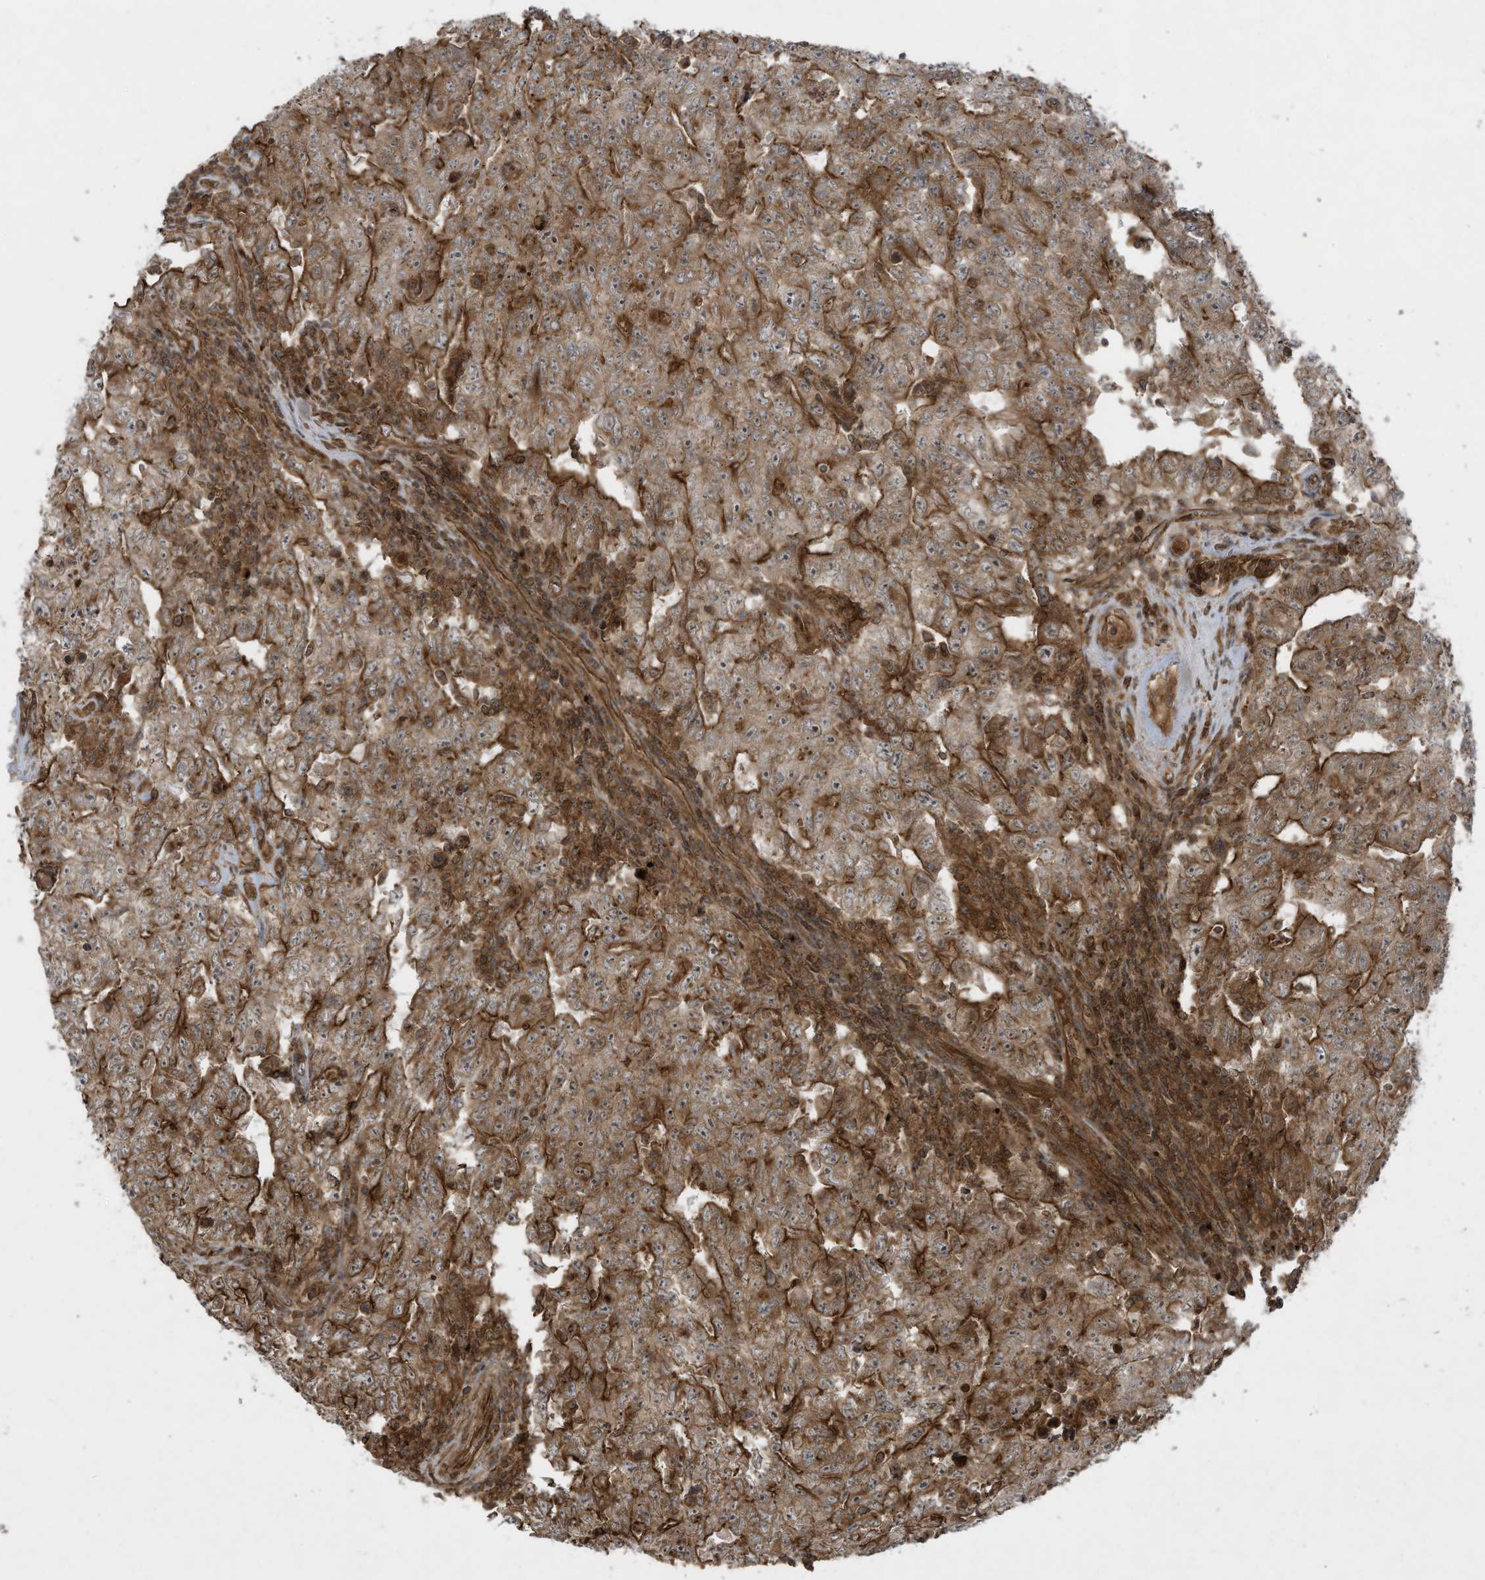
{"staining": {"intensity": "moderate", "quantity": ">75%", "location": "cytoplasmic/membranous"}, "tissue": "testis cancer", "cell_type": "Tumor cells", "image_type": "cancer", "snomed": [{"axis": "morphology", "description": "Carcinoma, Embryonal, NOS"}, {"axis": "topography", "description": "Testis"}], "caption": "Protein expression analysis of embryonal carcinoma (testis) demonstrates moderate cytoplasmic/membranous positivity in approximately >75% of tumor cells.", "gene": "DDIT4", "patient": {"sex": "male", "age": 26}}